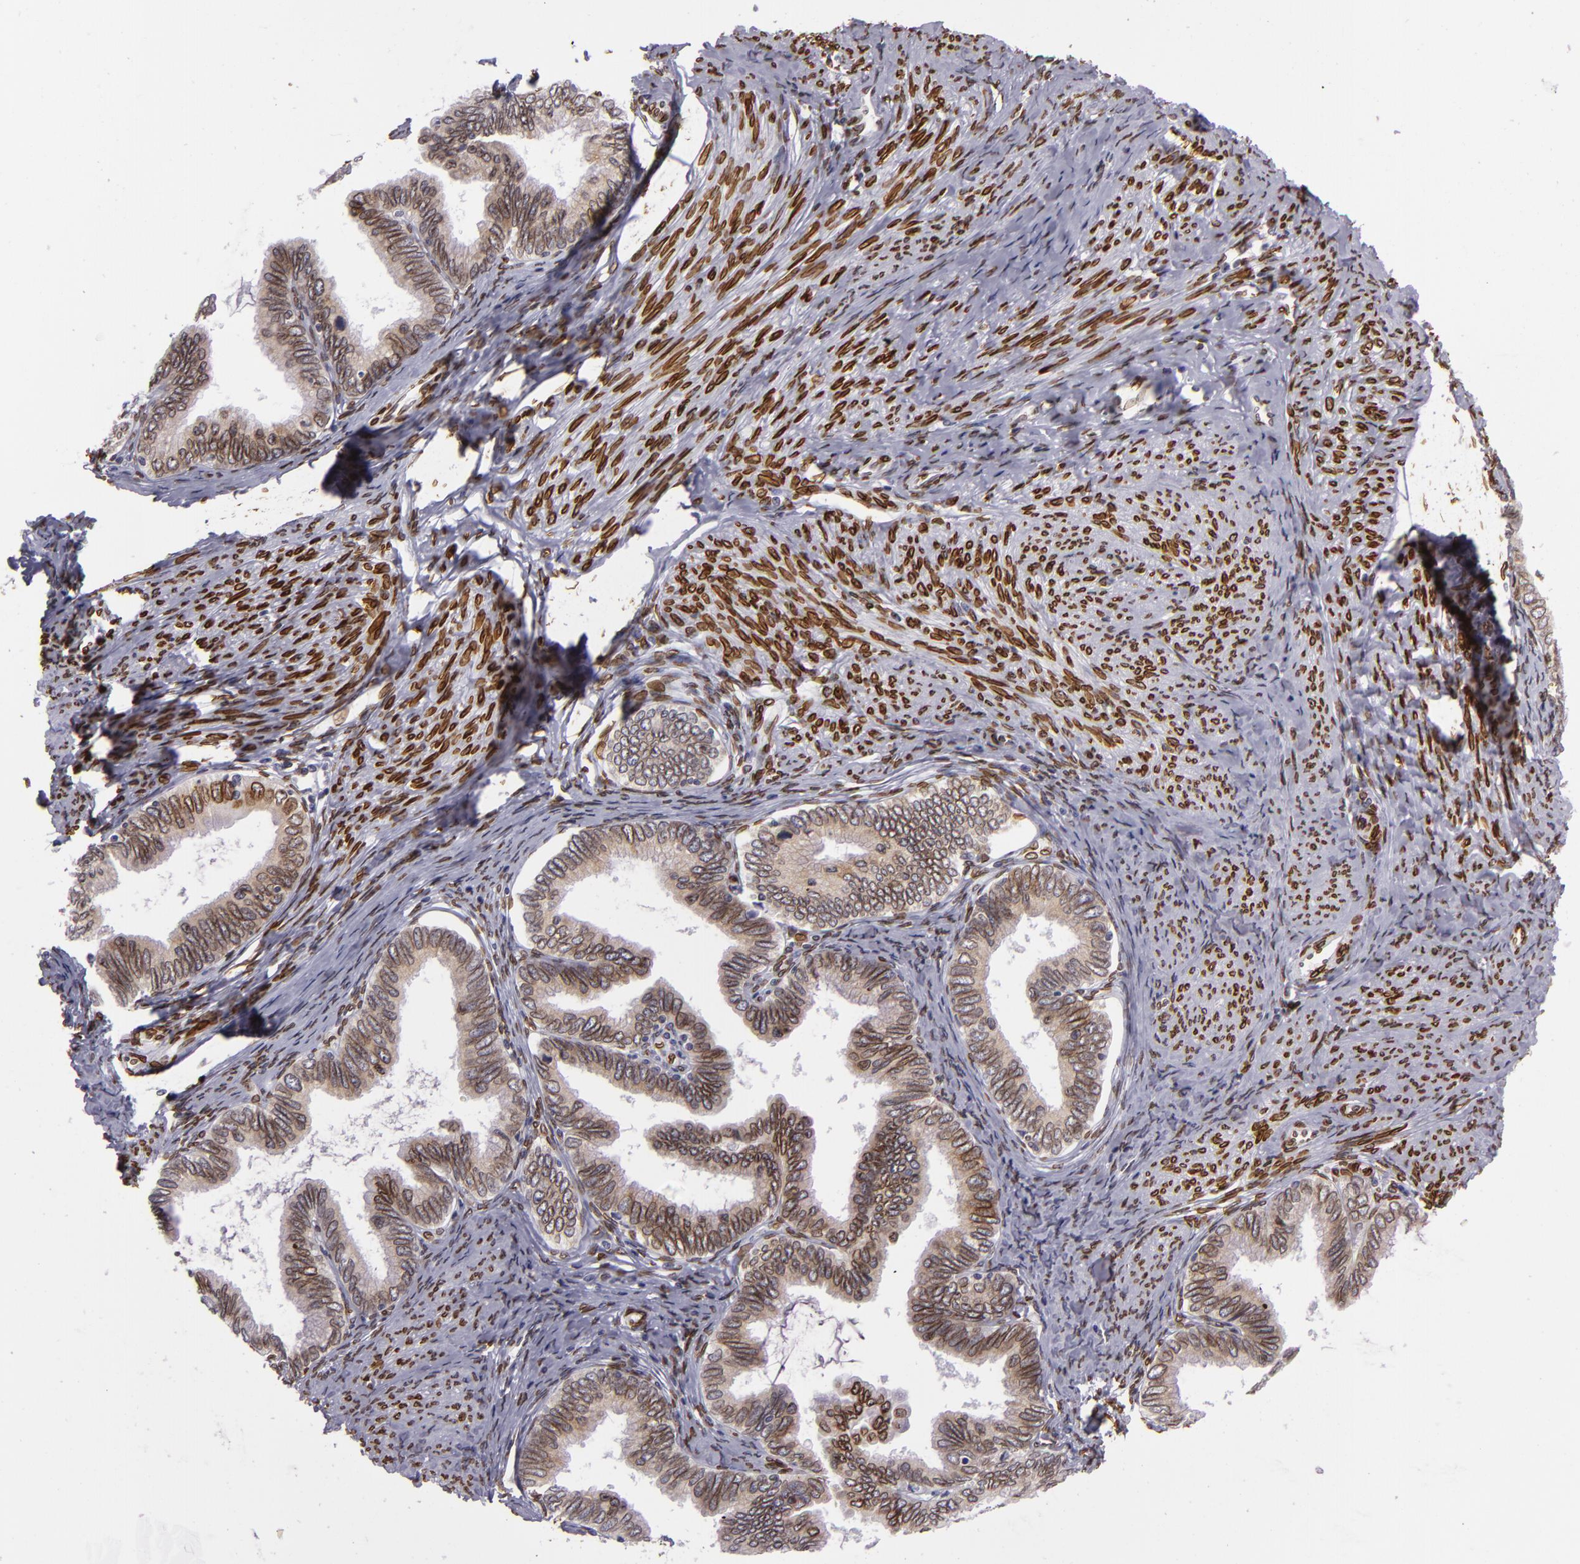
{"staining": {"intensity": "strong", "quantity": ">75%", "location": "nuclear"}, "tissue": "cervical cancer", "cell_type": "Tumor cells", "image_type": "cancer", "snomed": [{"axis": "morphology", "description": "Adenocarcinoma, NOS"}, {"axis": "topography", "description": "Cervix"}], "caption": "About >75% of tumor cells in human adenocarcinoma (cervical) reveal strong nuclear protein positivity as visualized by brown immunohistochemical staining.", "gene": "EMD", "patient": {"sex": "female", "age": 49}}